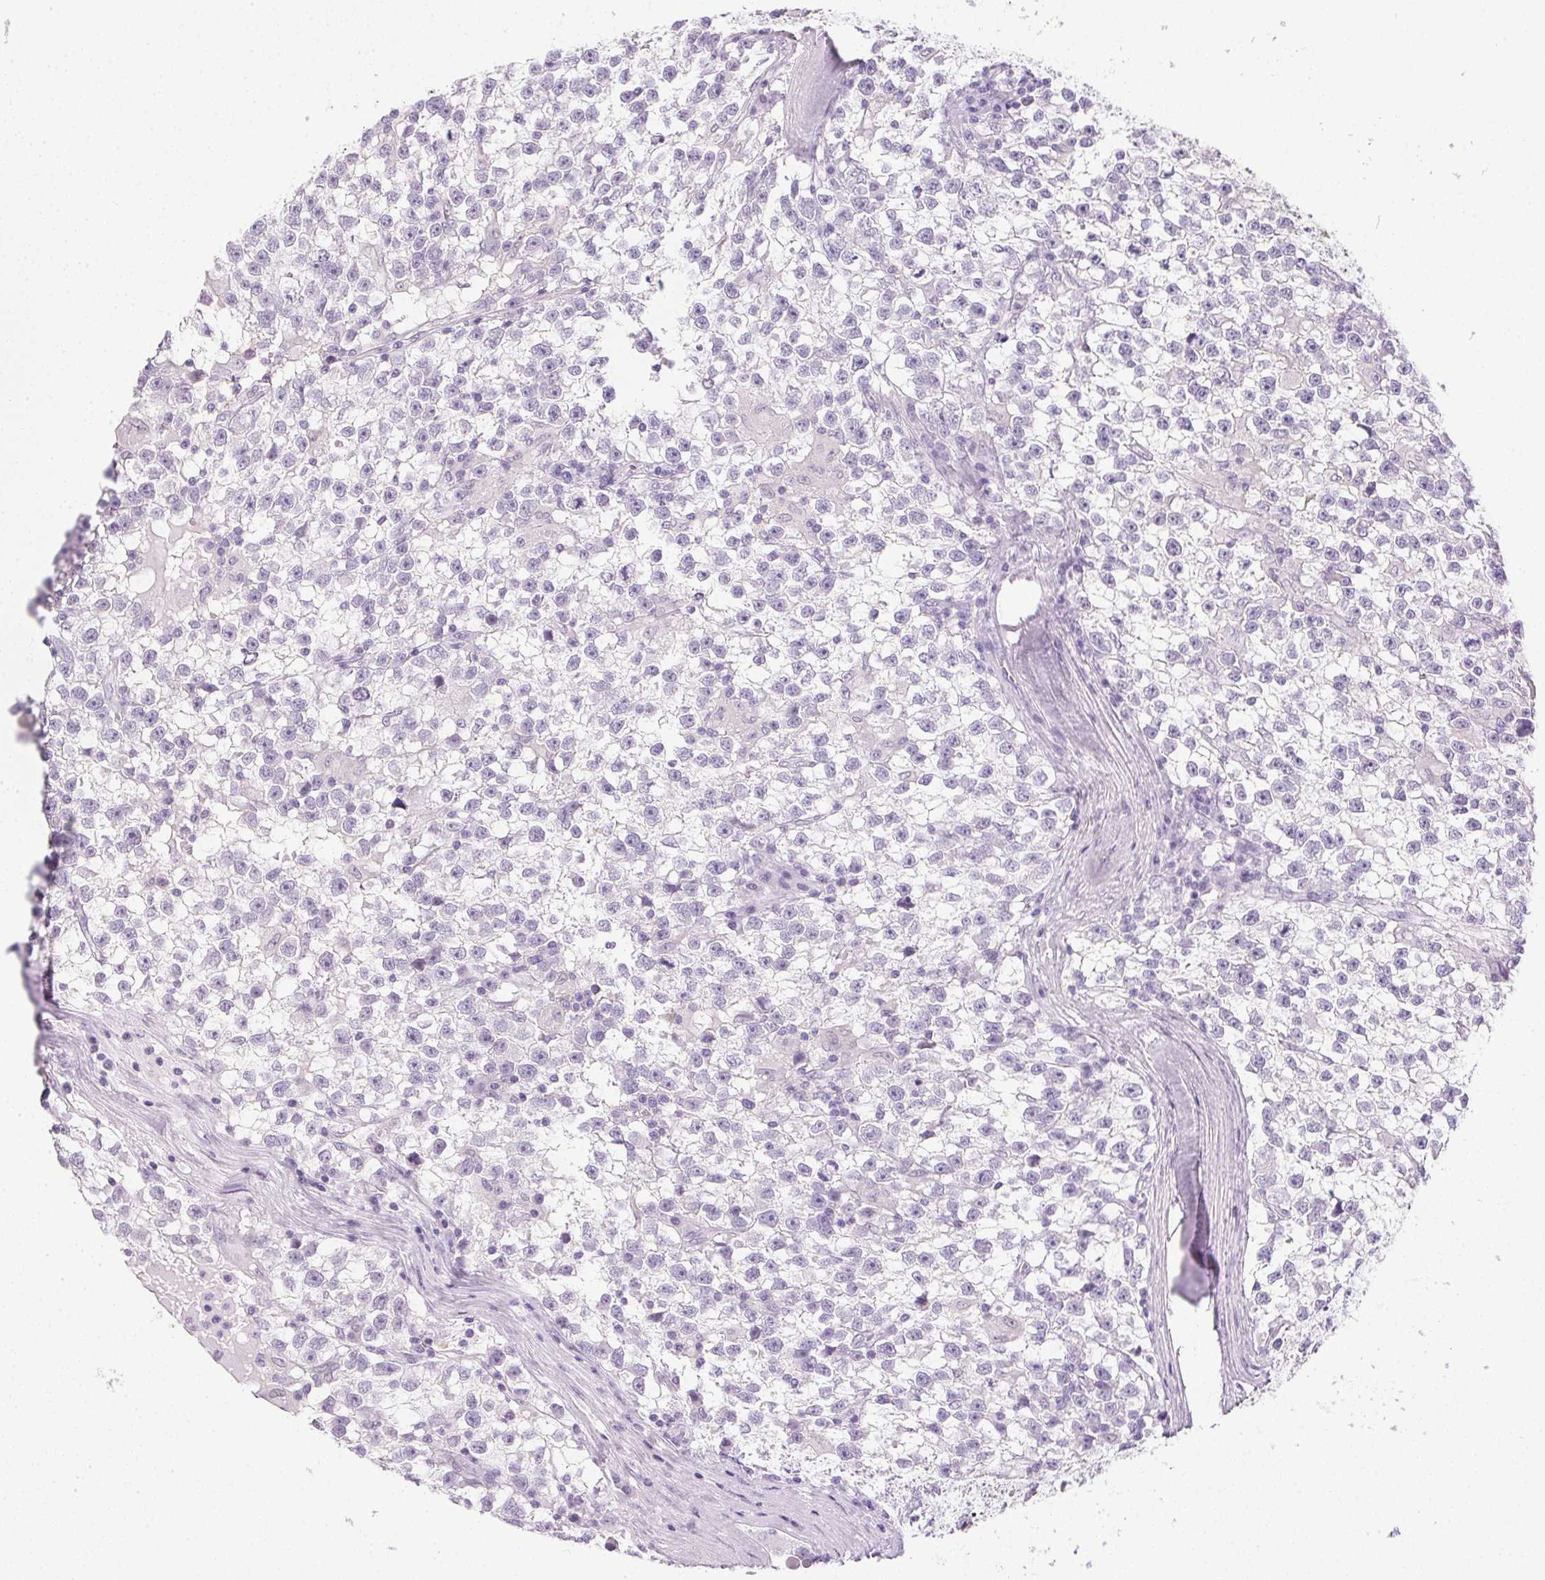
{"staining": {"intensity": "negative", "quantity": "none", "location": "none"}, "tissue": "testis cancer", "cell_type": "Tumor cells", "image_type": "cancer", "snomed": [{"axis": "morphology", "description": "Seminoma, NOS"}, {"axis": "topography", "description": "Testis"}], "caption": "The photomicrograph reveals no staining of tumor cells in testis seminoma.", "gene": "PRL", "patient": {"sex": "male", "age": 31}}